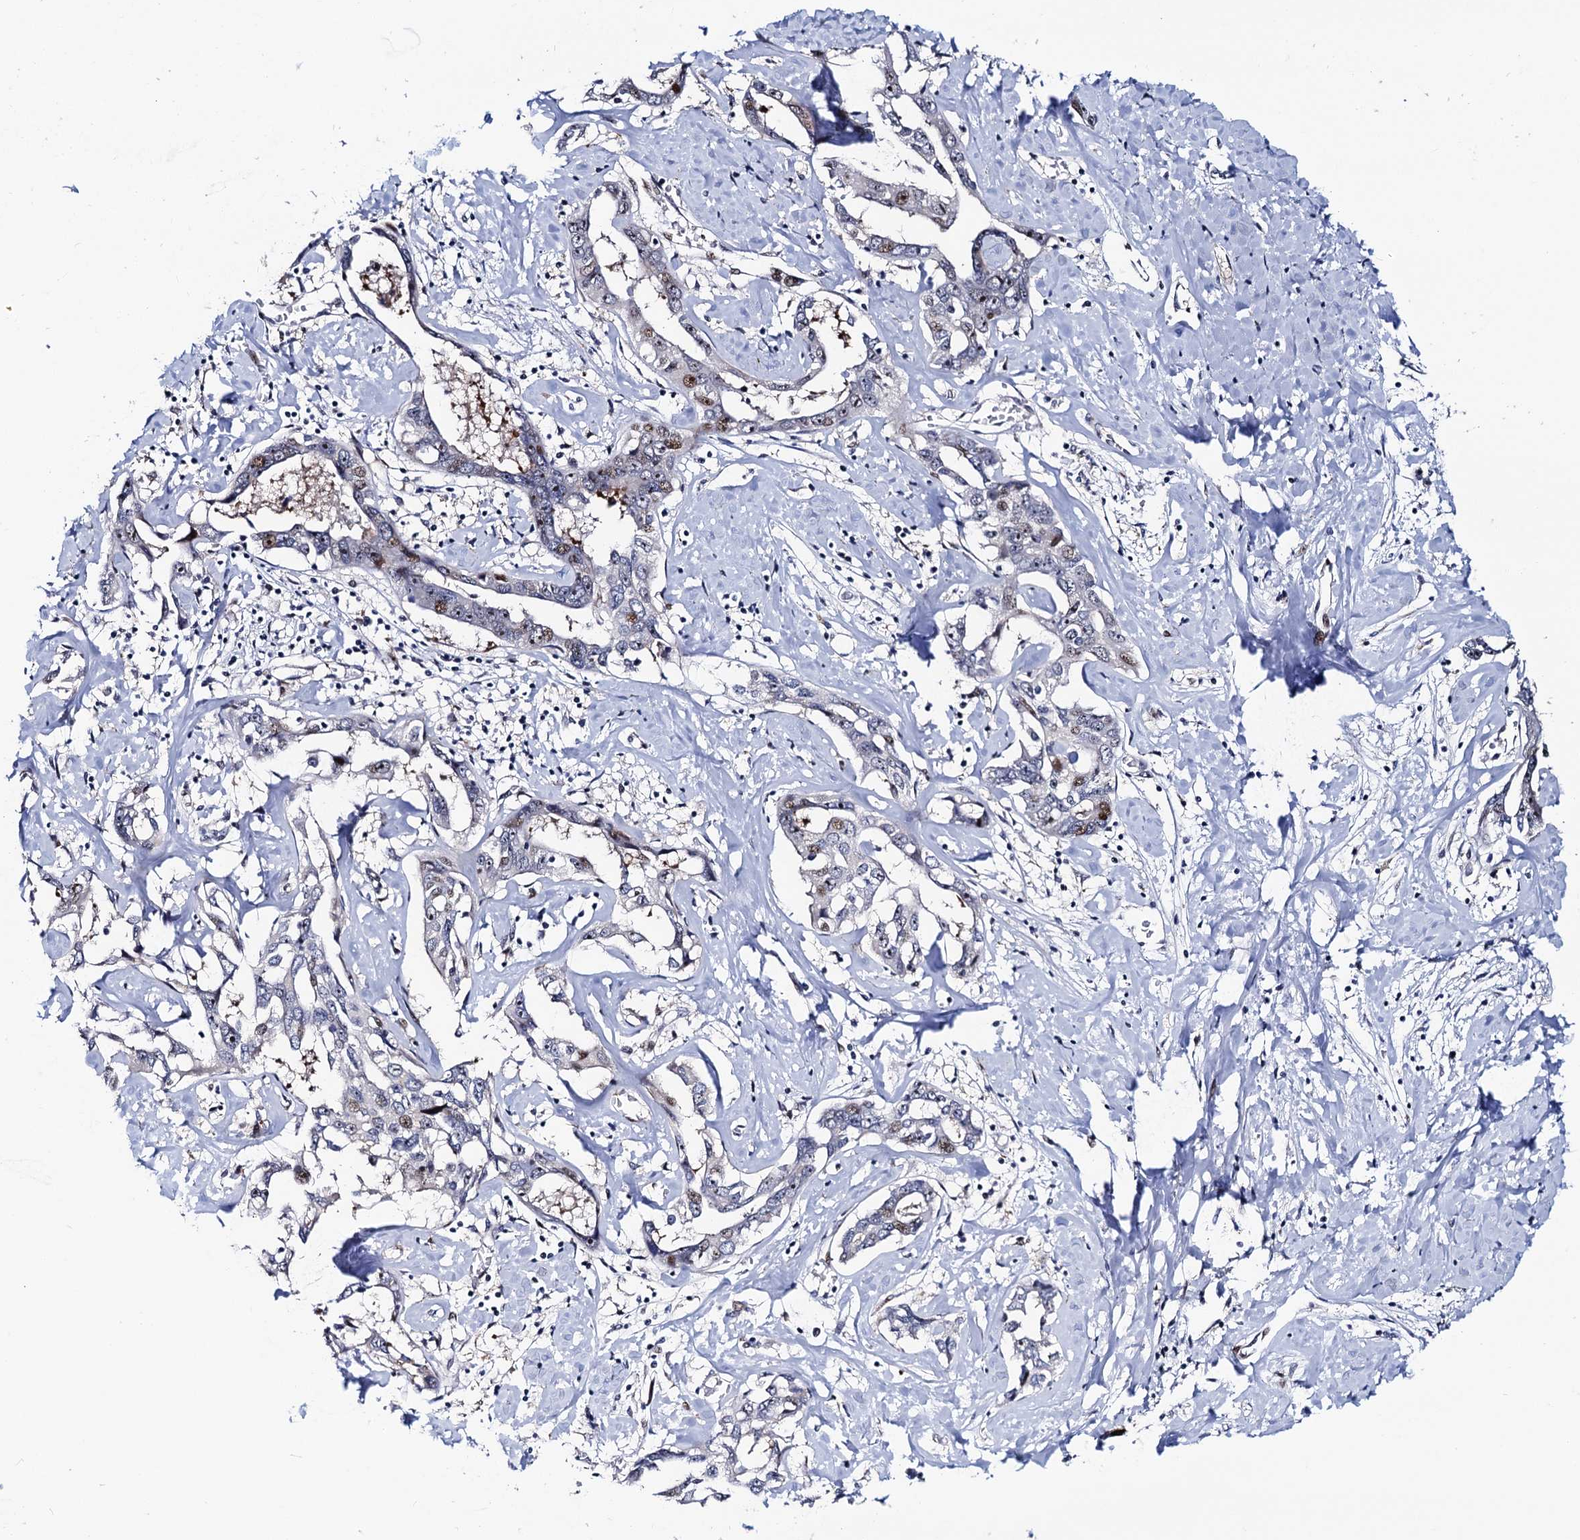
{"staining": {"intensity": "moderate", "quantity": "<25%", "location": "nuclear"}, "tissue": "liver cancer", "cell_type": "Tumor cells", "image_type": "cancer", "snomed": [{"axis": "morphology", "description": "Cholangiocarcinoma"}, {"axis": "topography", "description": "Liver"}], "caption": "Immunohistochemical staining of human cholangiocarcinoma (liver) demonstrates low levels of moderate nuclear protein expression in about <25% of tumor cells.", "gene": "TRMT112", "patient": {"sex": "male", "age": 59}}